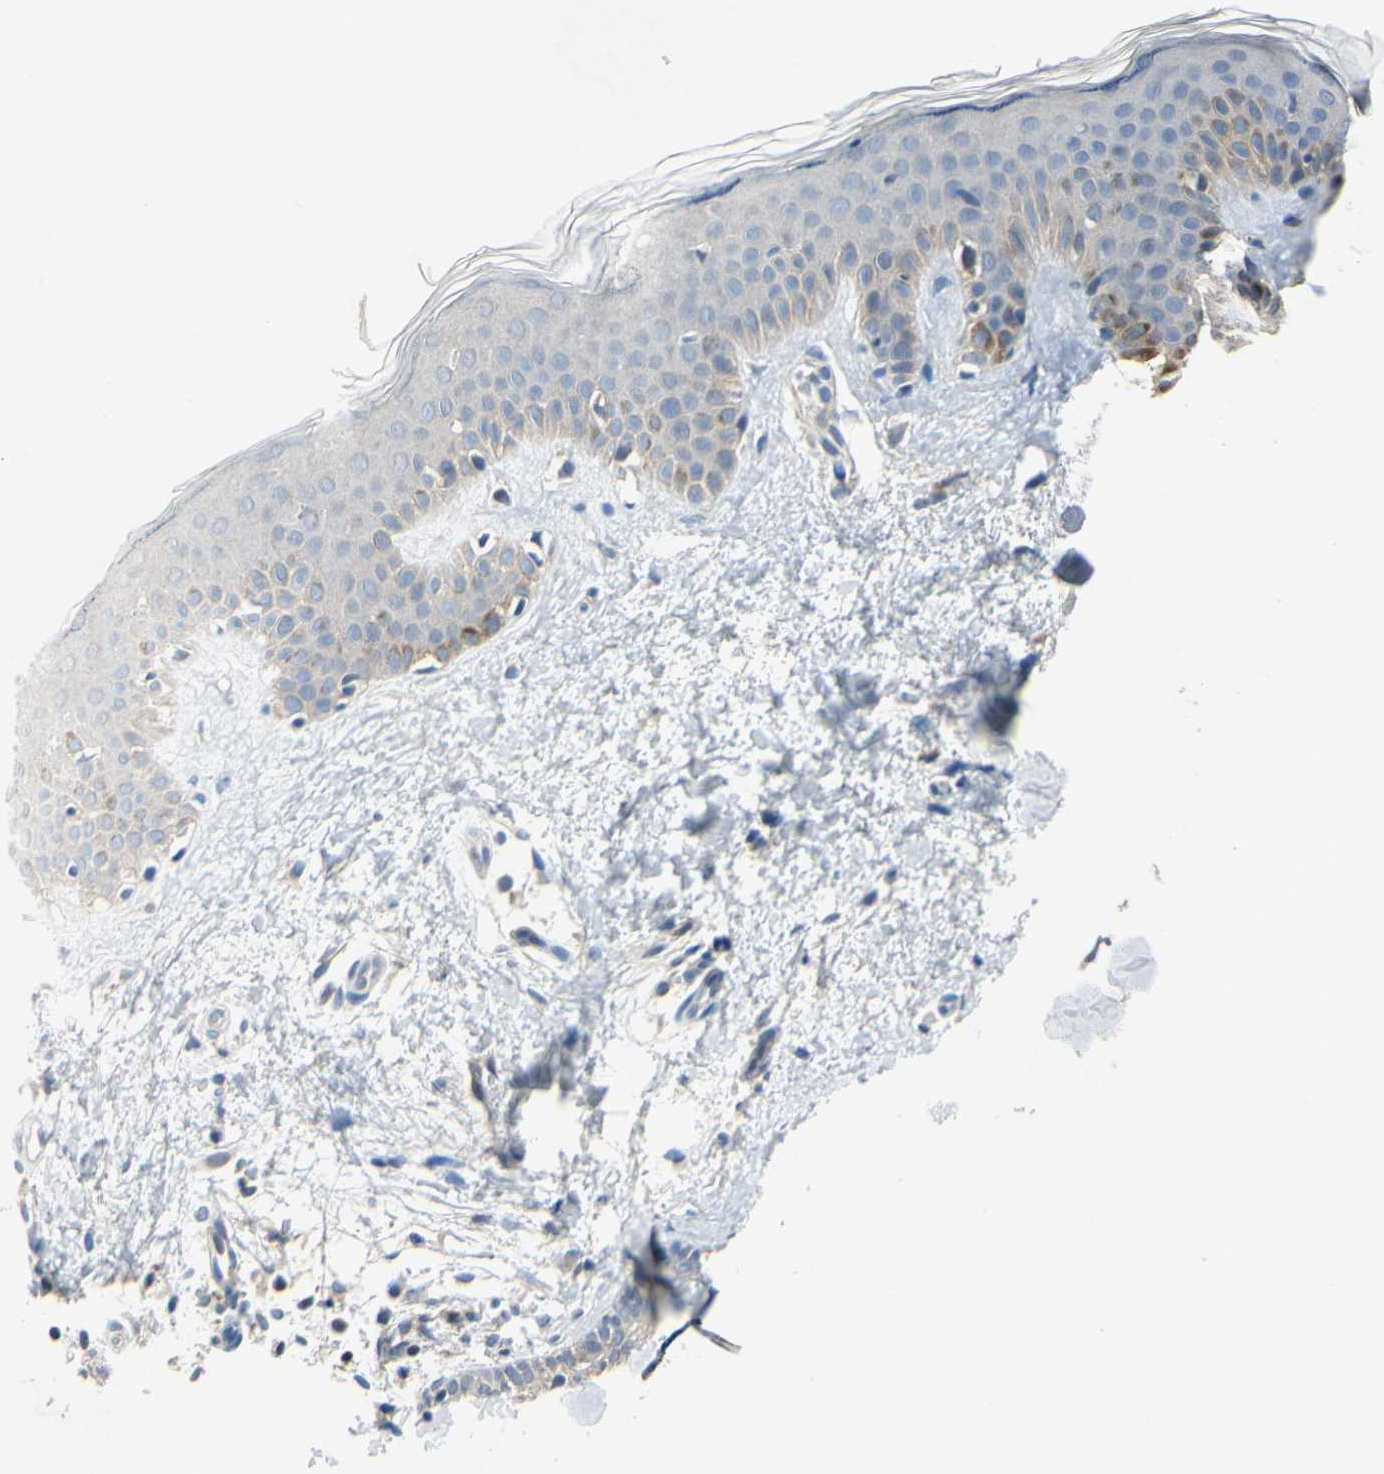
{"staining": {"intensity": "weak", "quantity": "25%-75%", "location": "cytoplasmic/membranous"}, "tissue": "skin", "cell_type": "Fibroblasts", "image_type": "normal", "snomed": [{"axis": "morphology", "description": "Normal tissue, NOS"}, {"axis": "topography", "description": "Skin"}], "caption": "Human skin stained for a protein (brown) displays weak cytoplasmic/membranous positive staining in approximately 25%-75% of fibroblasts.", "gene": "LHX9", "patient": {"sex": "male", "age": 67}}